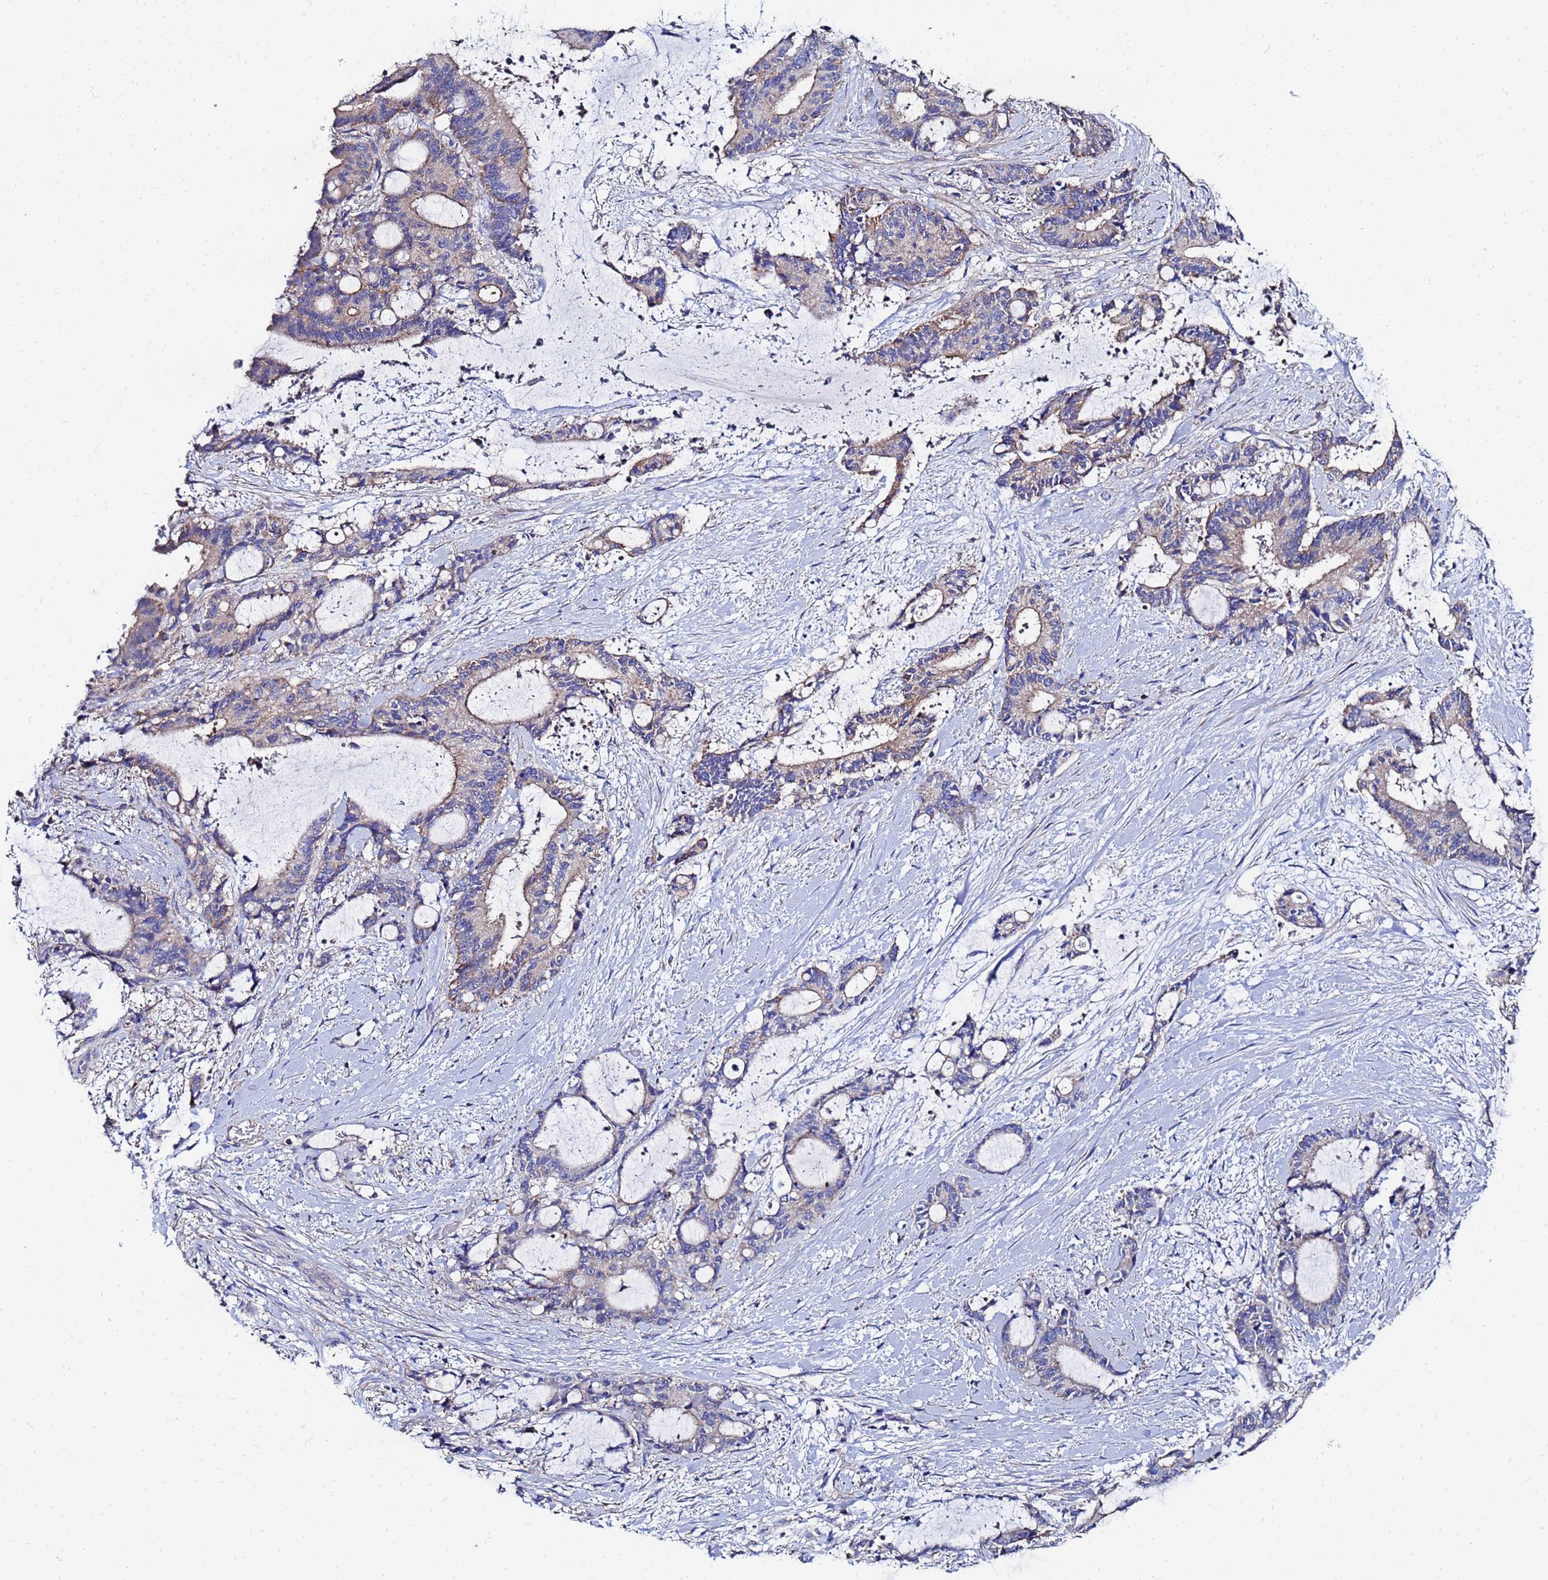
{"staining": {"intensity": "weak", "quantity": "25%-75%", "location": "cytoplasmic/membranous"}, "tissue": "liver cancer", "cell_type": "Tumor cells", "image_type": "cancer", "snomed": [{"axis": "morphology", "description": "Normal tissue, NOS"}, {"axis": "morphology", "description": "Cholangiocarcinoma"}, {"axis": "topography", "description": "Liver"}, {"axis": "topography", "description": "Peripheral nerve tissue"}], "caption": "Weak cytoplasmic/membranous expression is present in about 25%-75% of tumor cells in liver cancer (cholangiocarcinoma). Ihc stains the protein in brown and the nuclei are stained blue.", "gene": "FAHD2A", "patient": {"sex": "female", "age": 73}}